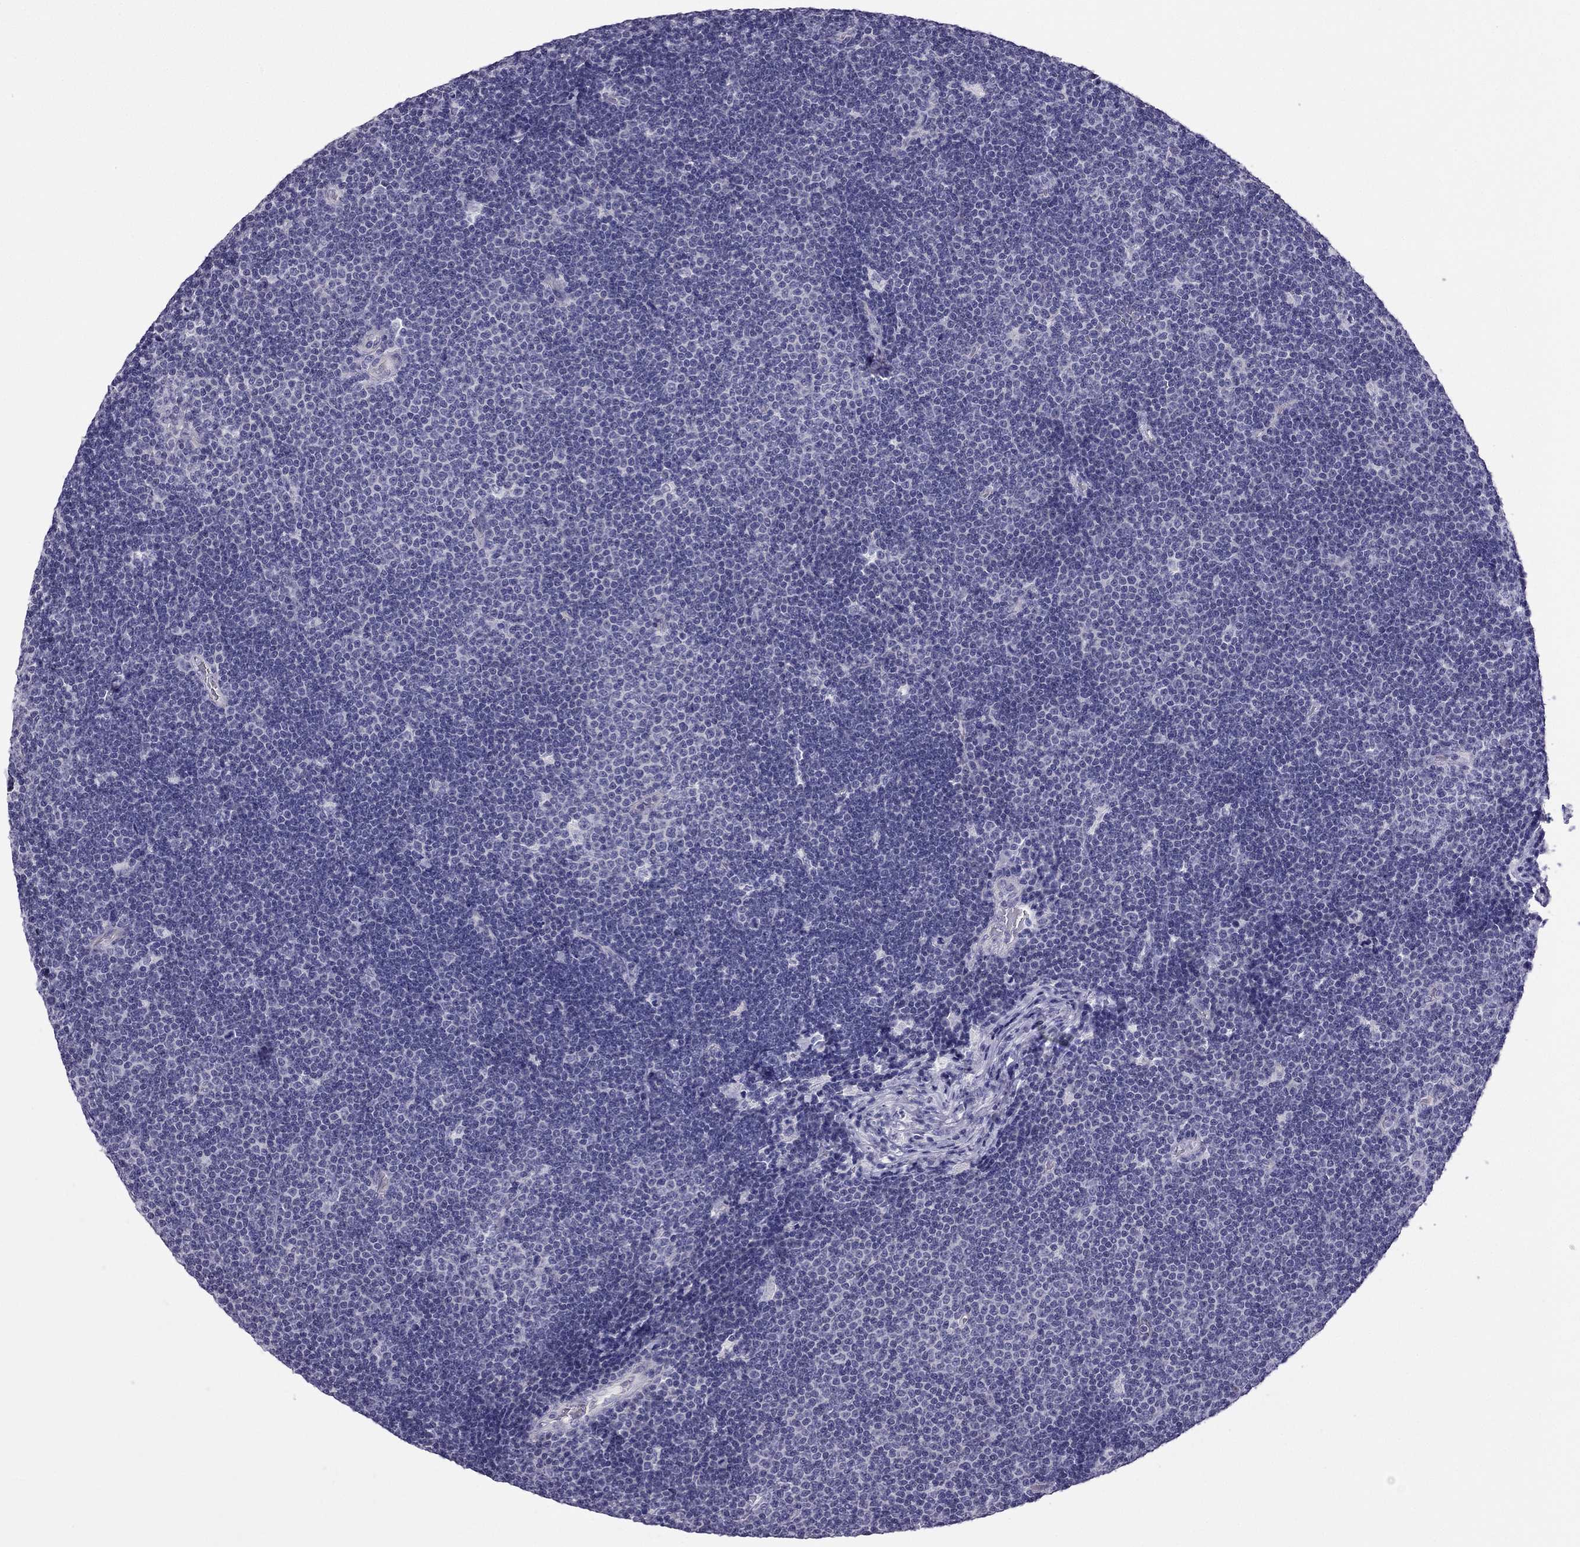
{"staining": {"intensity": "negative", "quantity": "none", "location": "none"}, "tissue": "lymphoma", "cell_type": "Tumor cells", "image_type": "cancer", "snomed": [{"axis": "morphology", "description": "Malignant lymphoma, non-Hodgkin's type, Low grade"}, {"axis": "topography", "description": "Brain"}], "caption": "Immunohistochemistry (IHC) image of human lymphoma stained for a protein (brown), which exhibits no staining in tumor cells.", "gene": "PDE6A", "patient": {"sex": "female", "age": 66}}